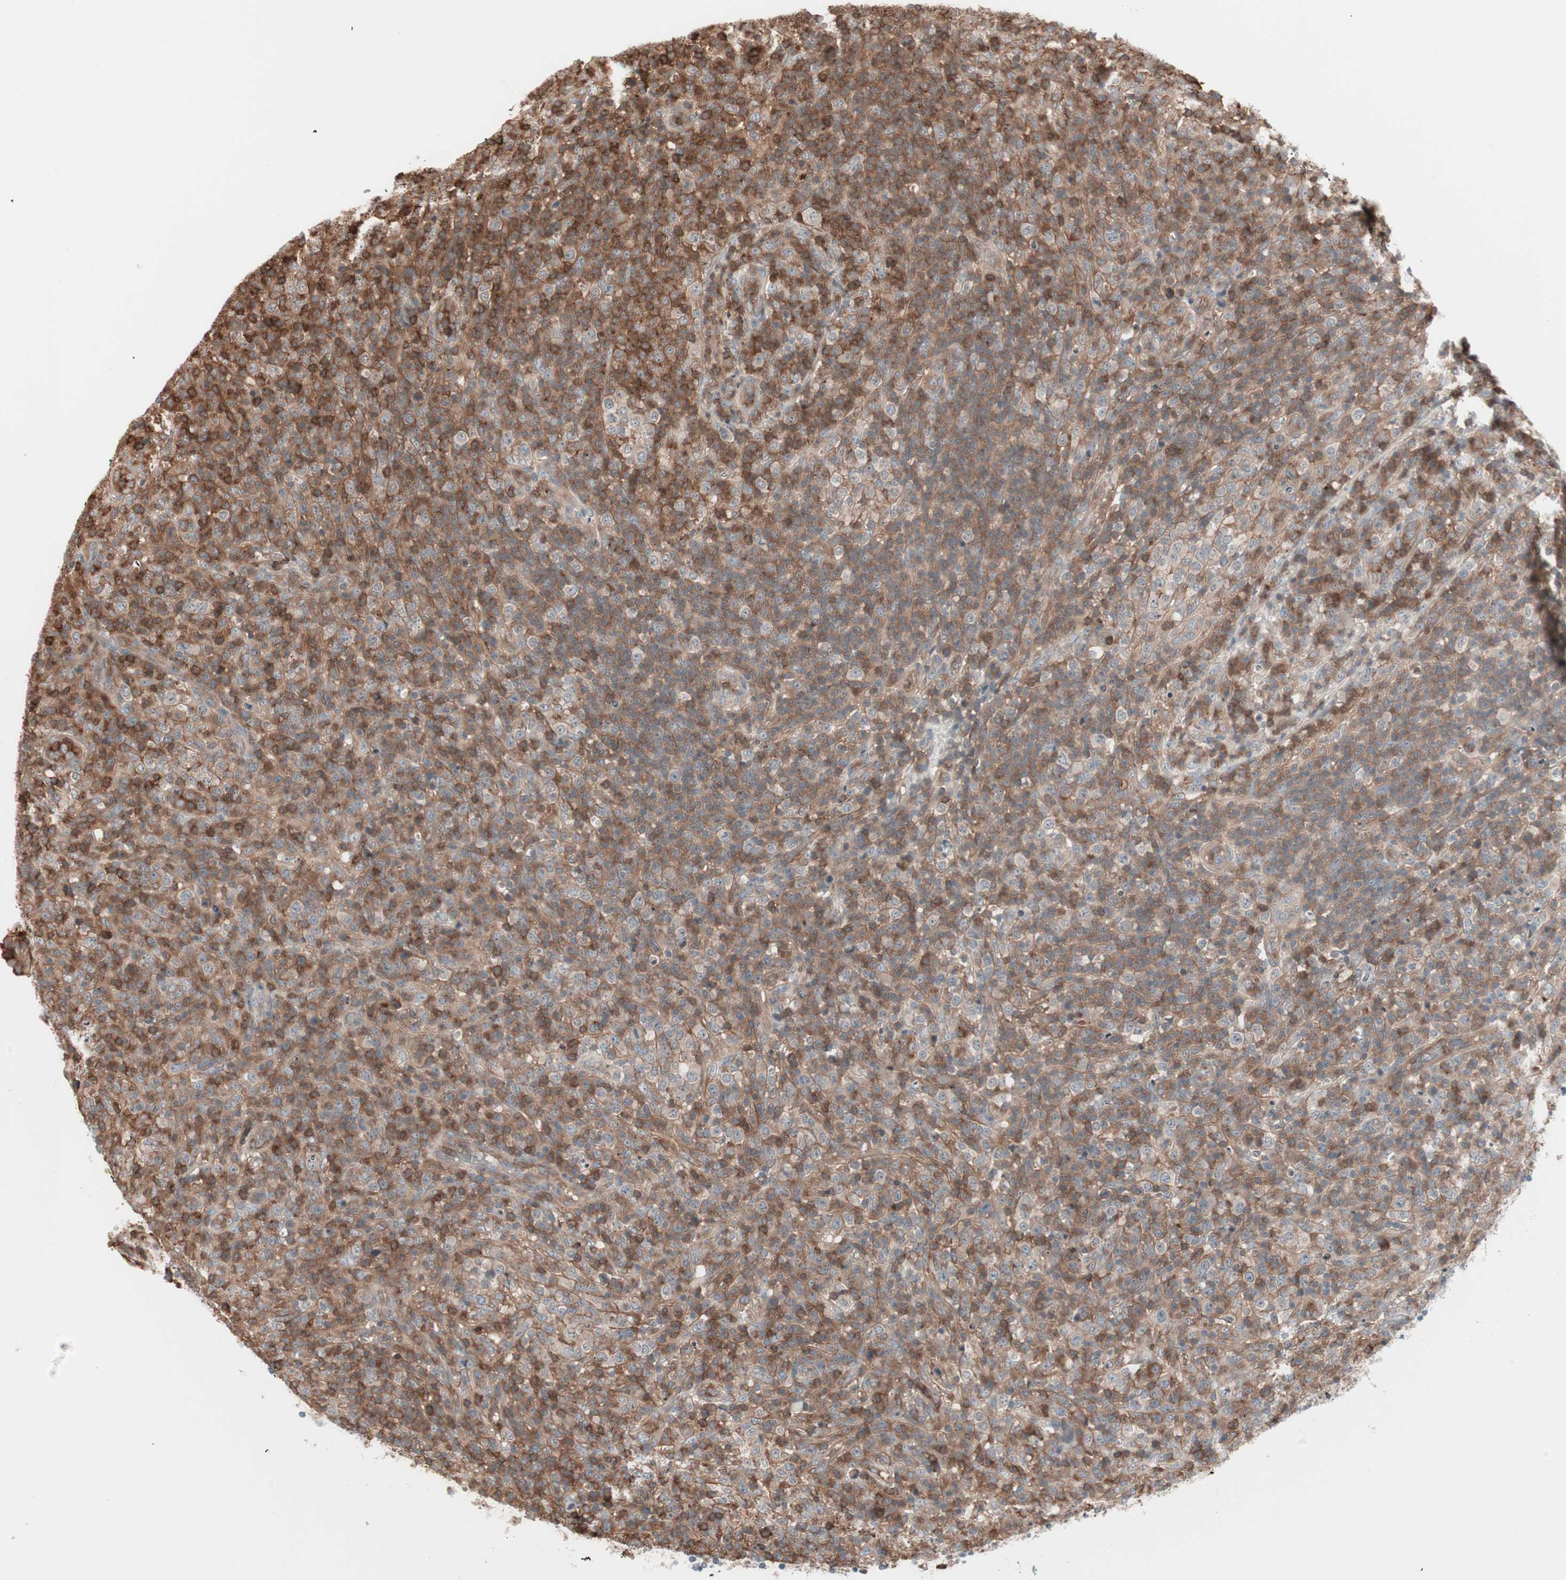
{"staining": {"intensity": "moderate", "quantity": ">75%", "location": "cytoplasmic/membranous"}, "tissue": "lymphoma", "cell_type": "Tumor cells", "image_type": "cancer", "snomed": [{"axis": "morphology", "description": "Malignant lymphoma, non-Hodgkin's type, High grade"}, {"axis": "topography", "description": "Lymph node"}], "caption": "This photomicrograph displays lymphoma stained with IHC to label a protein in brown. The cytoplasmic/membranous of tumor cells show moderate positivity for the protein. Nuclei are counter-stained blue.", "gene": "TCP11L1", "patient": {"sex": "female", "age": 76}}